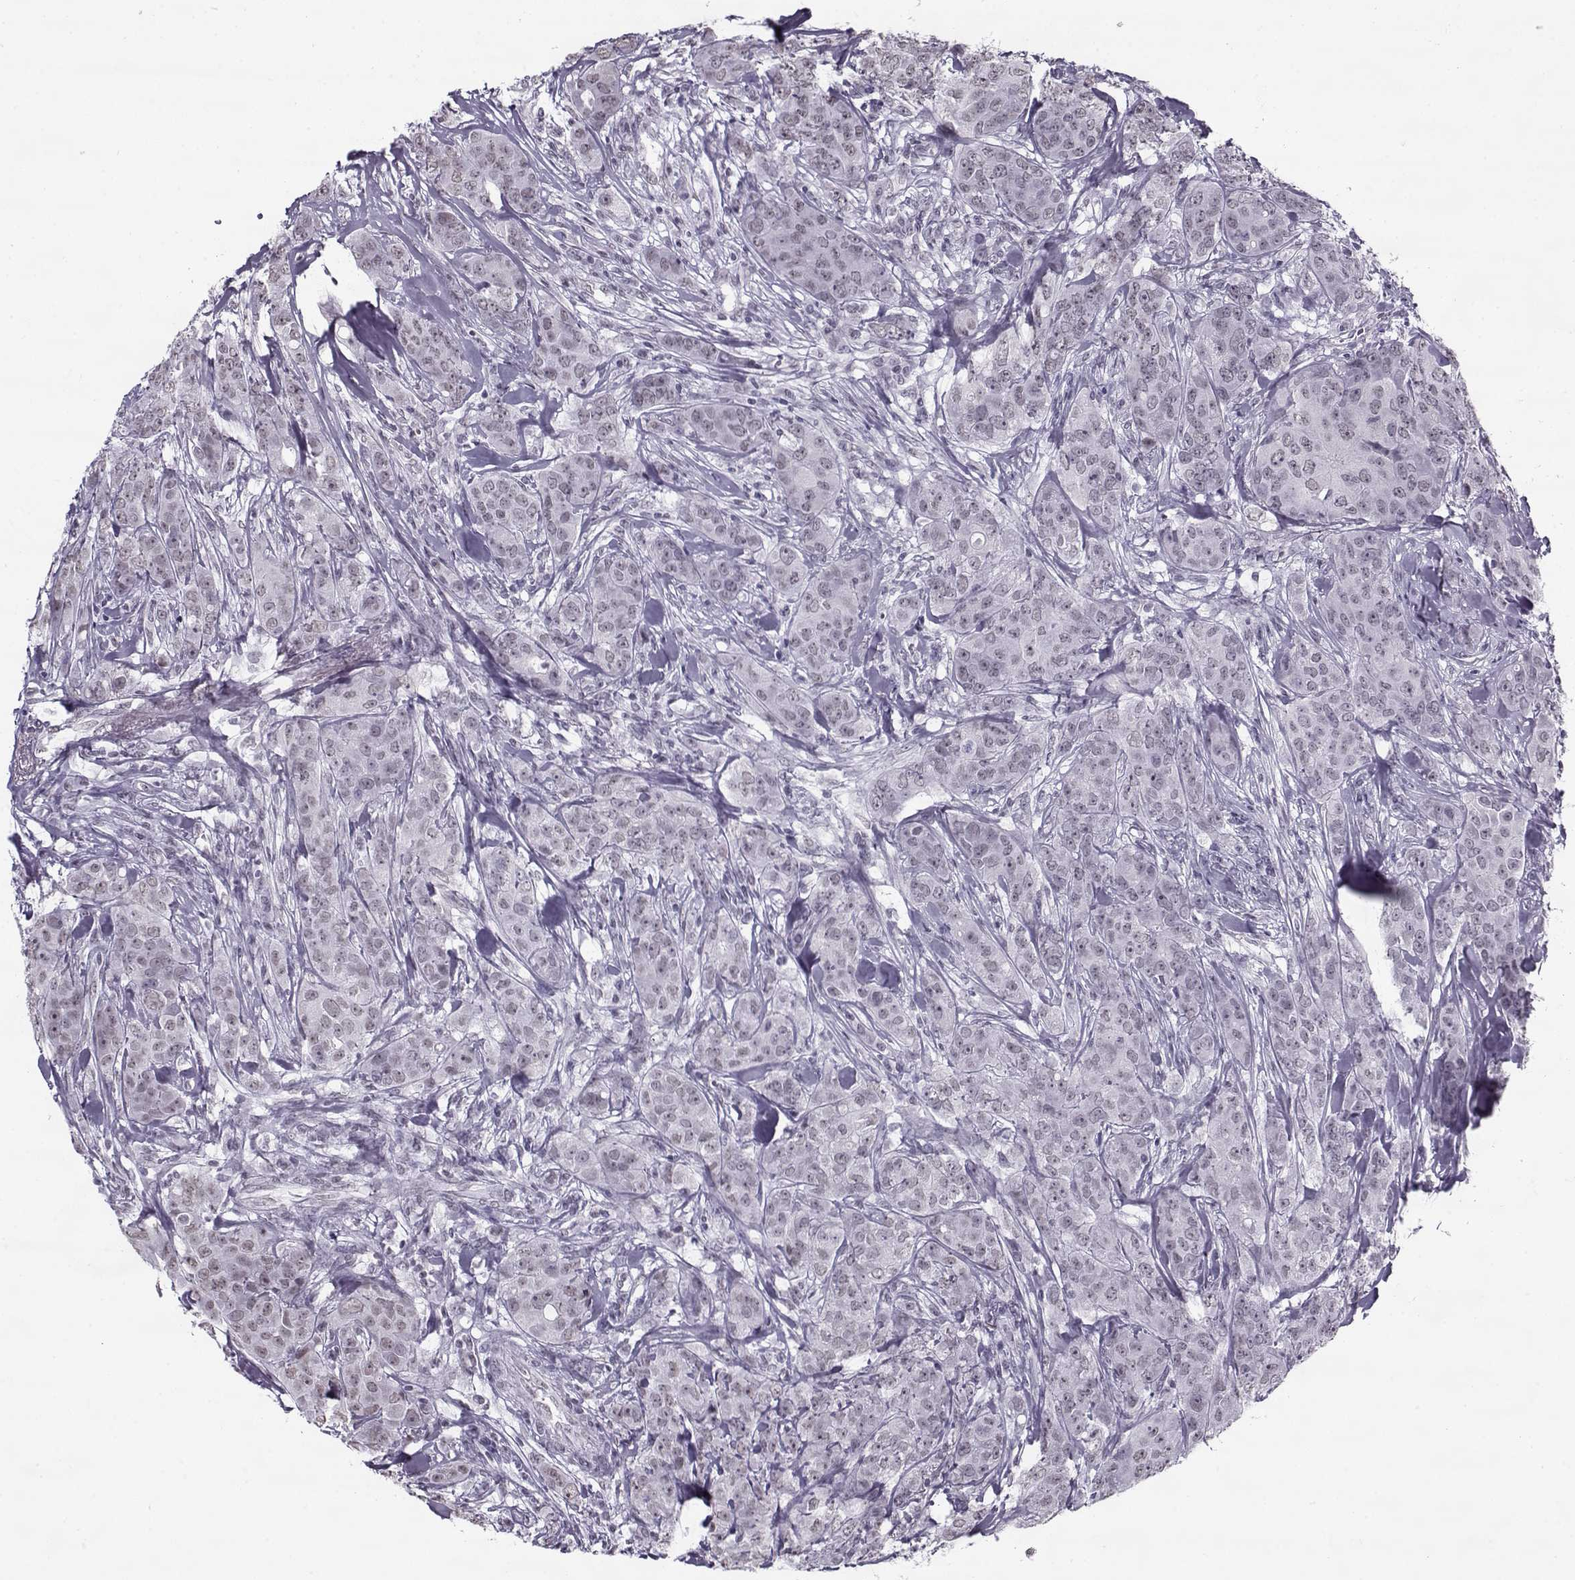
{"staining": {"intensity": "negative", "quantity": "none", "location": "none"}, "tissue": "breast cancer", "cell_type": "Tumor cells", "image_type": "cancer", "snomed": [{"axis": "morphology", "description": "Duct carcinoma"}, {"axis": "topography", "description": "Breast"}], "caption": "Immunohistochemistry photomicrograph of neoplastic tissue: human invasive ductal carcinoma (breast) stained with DAB exhibits no significant protein expression in tumor cells. (DAB immunohistochemistry with hematoxylin counter stain).", "gene": "PRMT8", "patient": {"sex": "female", "age": 43}}